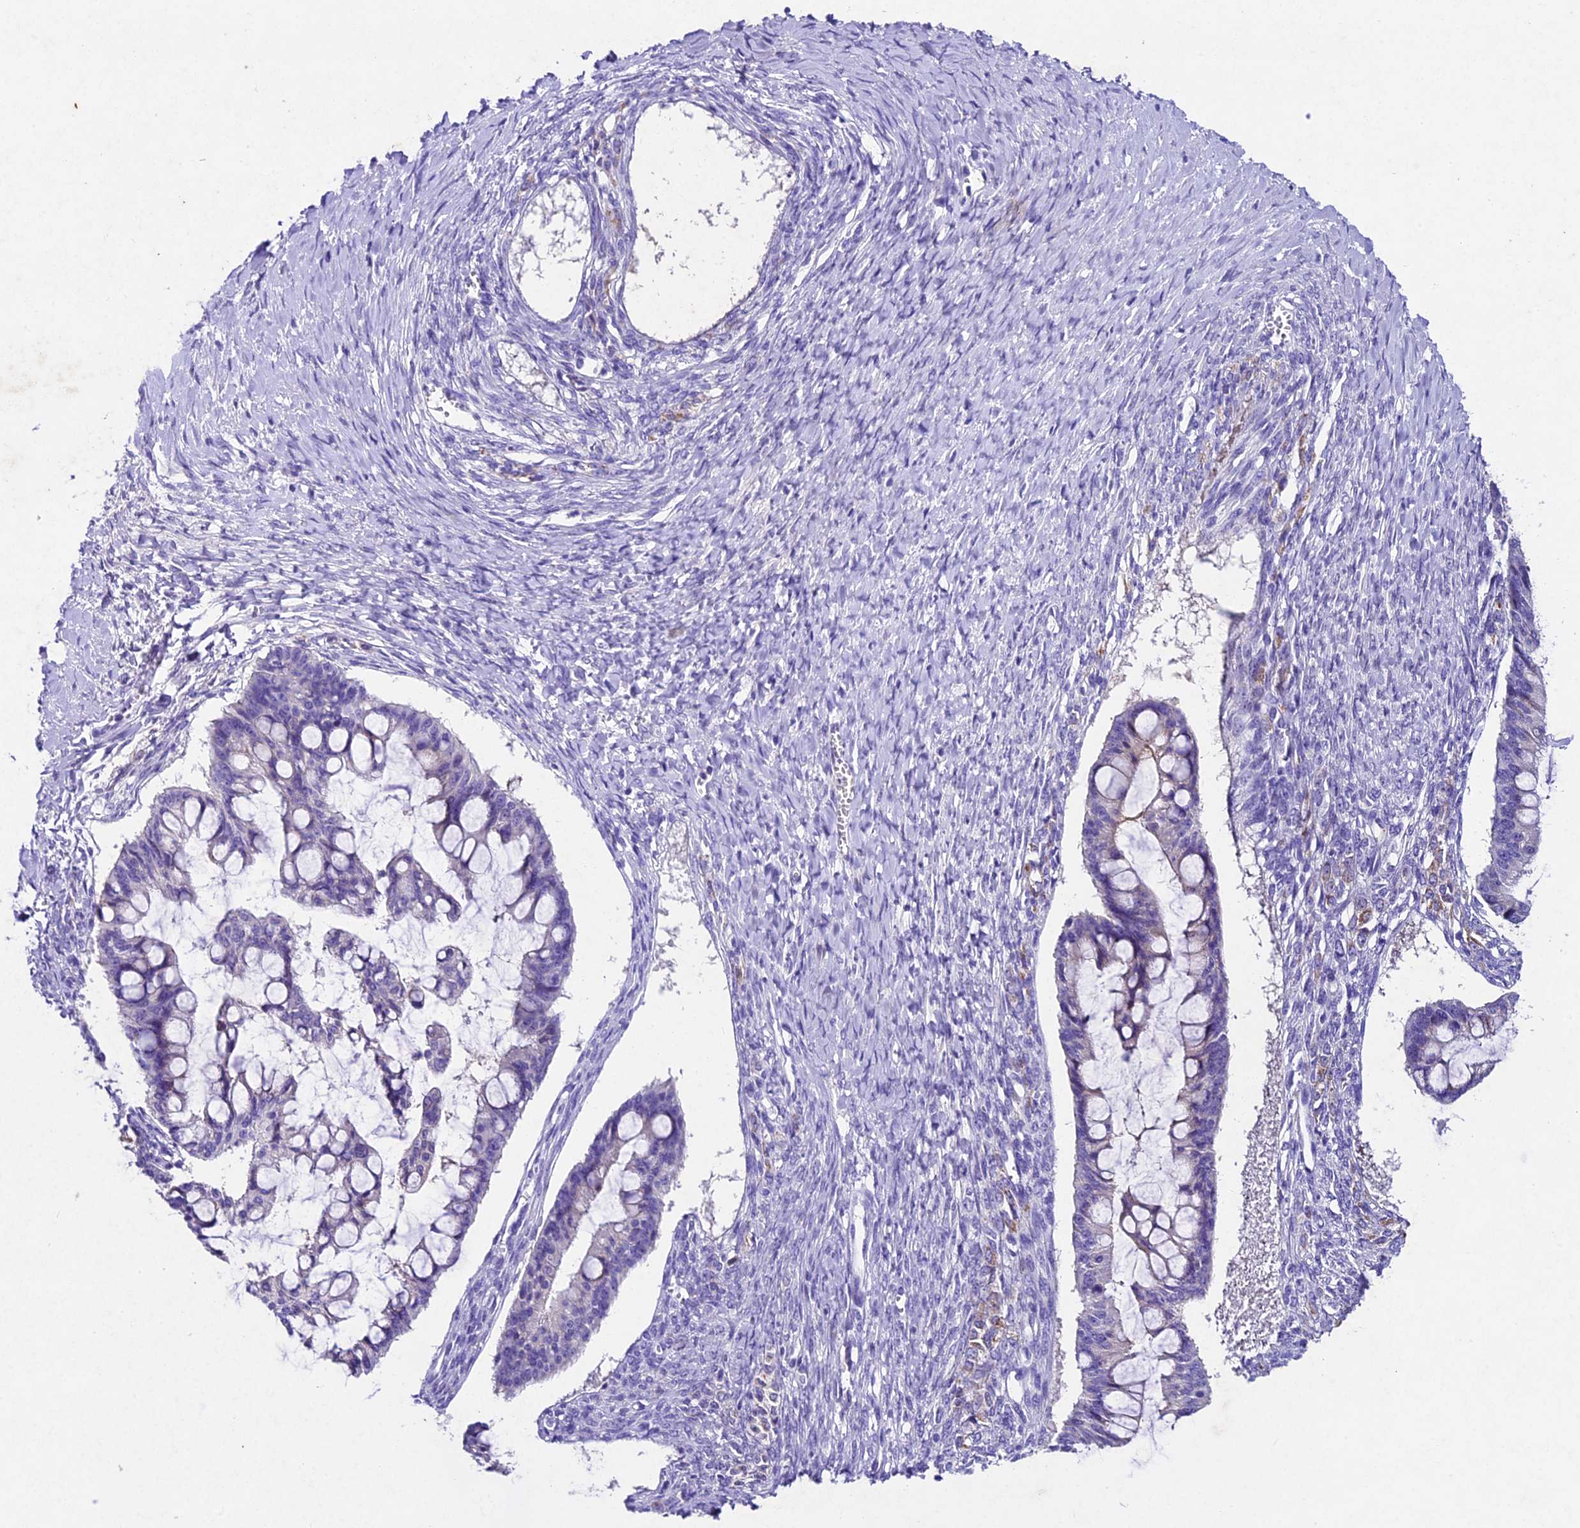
{"staining": {"intensity": "negative", "quantity": "none", "location": "none"}, "tissue": "ovarian cancer", "cell_type": "Tumor cells", "image_type": "cancer", "snomed": [{"axis": "morphology", "description": "Cystadenocarcinoma, mucinous, NOS"}, {"axis": "topography", "description": "Ovary"}], "caption": "Ovarian cancer (mucinous cystadenocarcinoma) stained for a protein using immunohistochemistry (IHC) reveals no expression tumor cells.", "gene": "IFT140", "patient": {"sex": "female", "age": 73}}